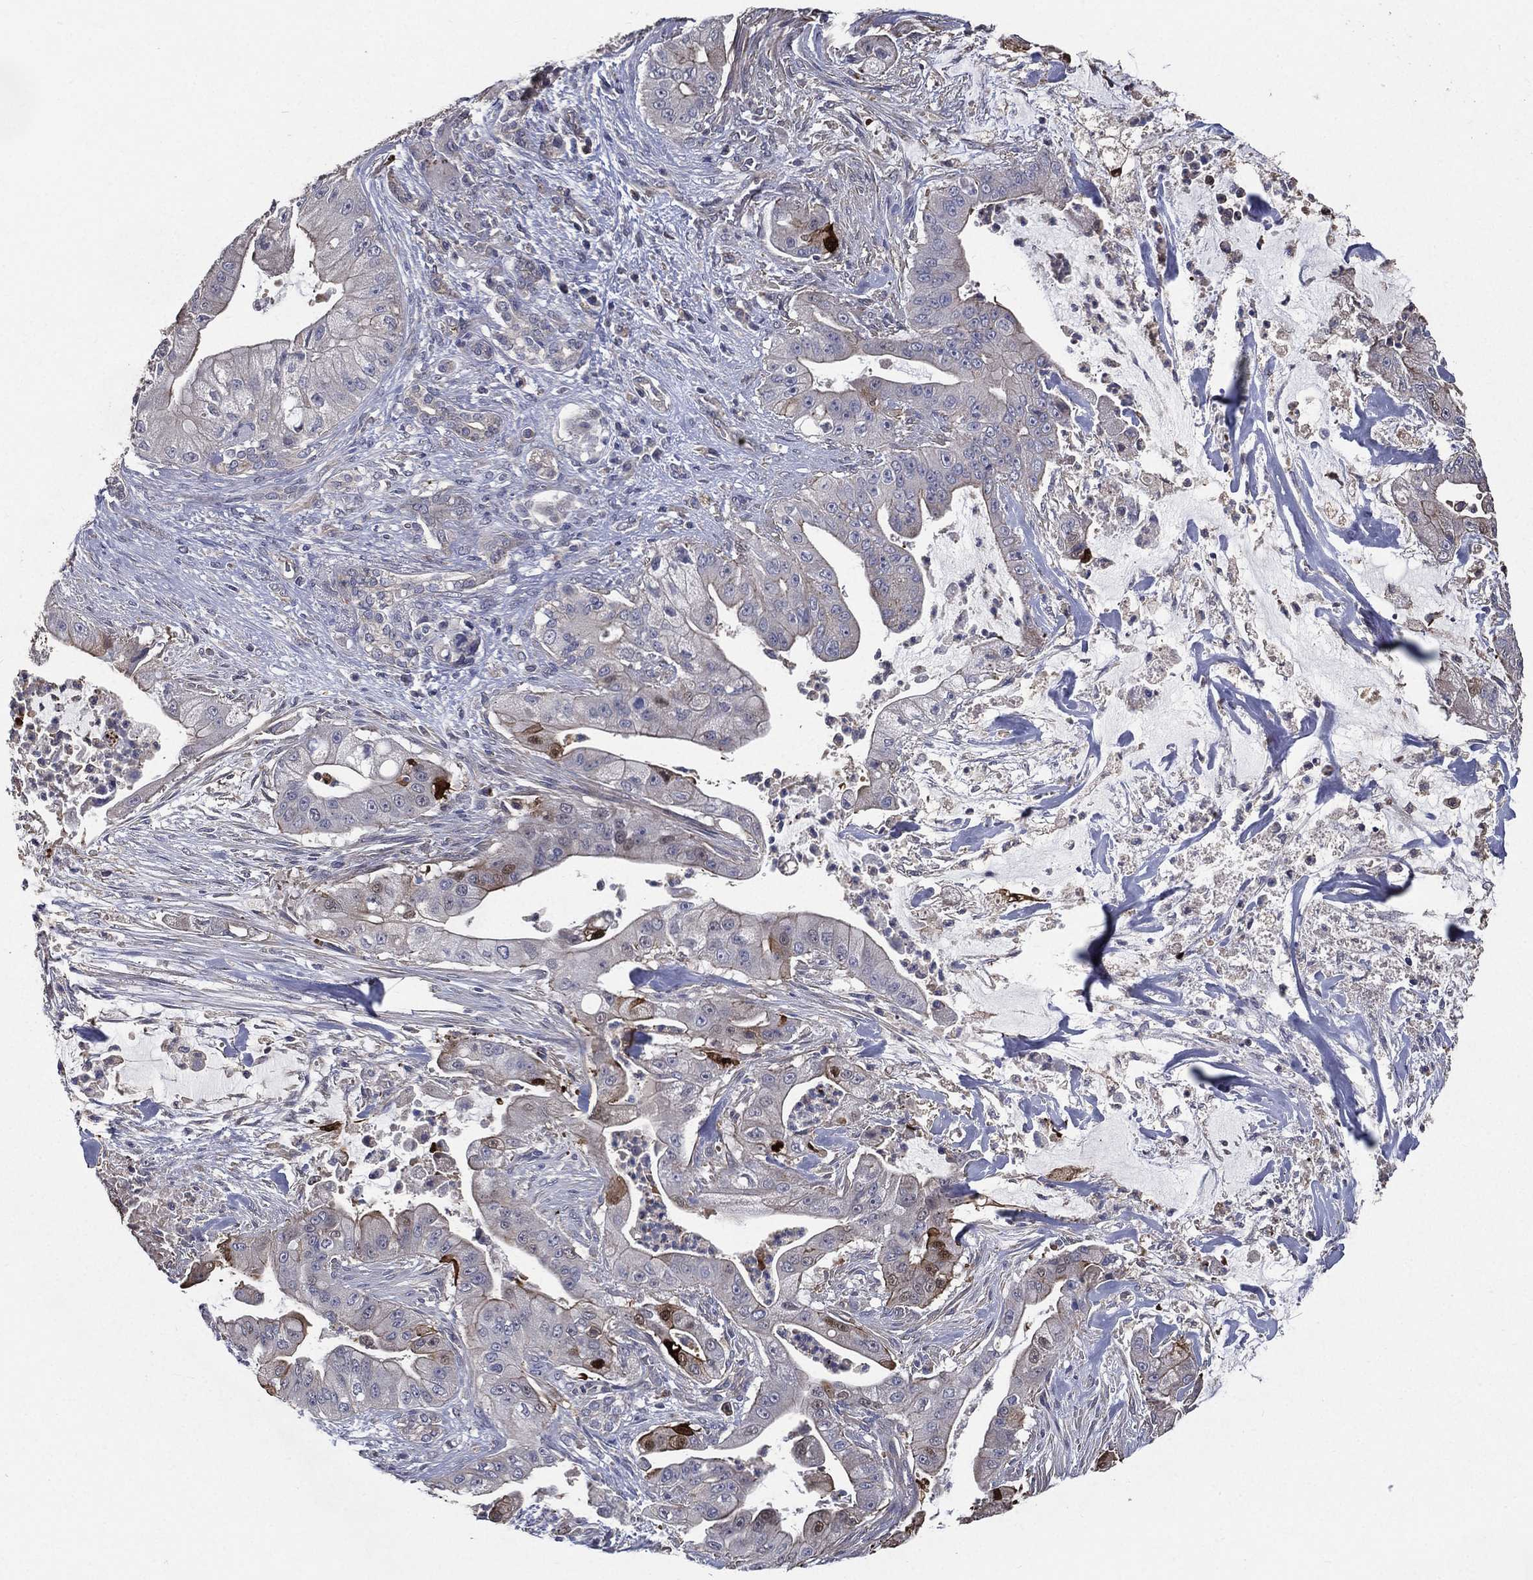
{"staining": {"intensity": "moderate", "quantity": "<25%", "location": "cytoplasmic/membranous"}, "tissue": "pancreatic cancer", "cell_type": "Tumor cells", "image_type": "cancer", "snomed": [{"axis": "morphology", "description": "Normal tissue, NOS"}, {"axis": "morphology", "description": "Inflammation, NOS"}, {"axis": "morphology", "description": "Adenocarcinoma, NOS"}, {"axis": "topography", "description": "Pancreas"}], "caption": "Human pancreatic cancer (adenocarcinoma) stained for a protein (brown) displays moderate cytoplasmic/membranous positive expression in approximately <25% of tumor cells.", "gene": "SERPINB2", "patient": {"sex": "male", "age": 57}}